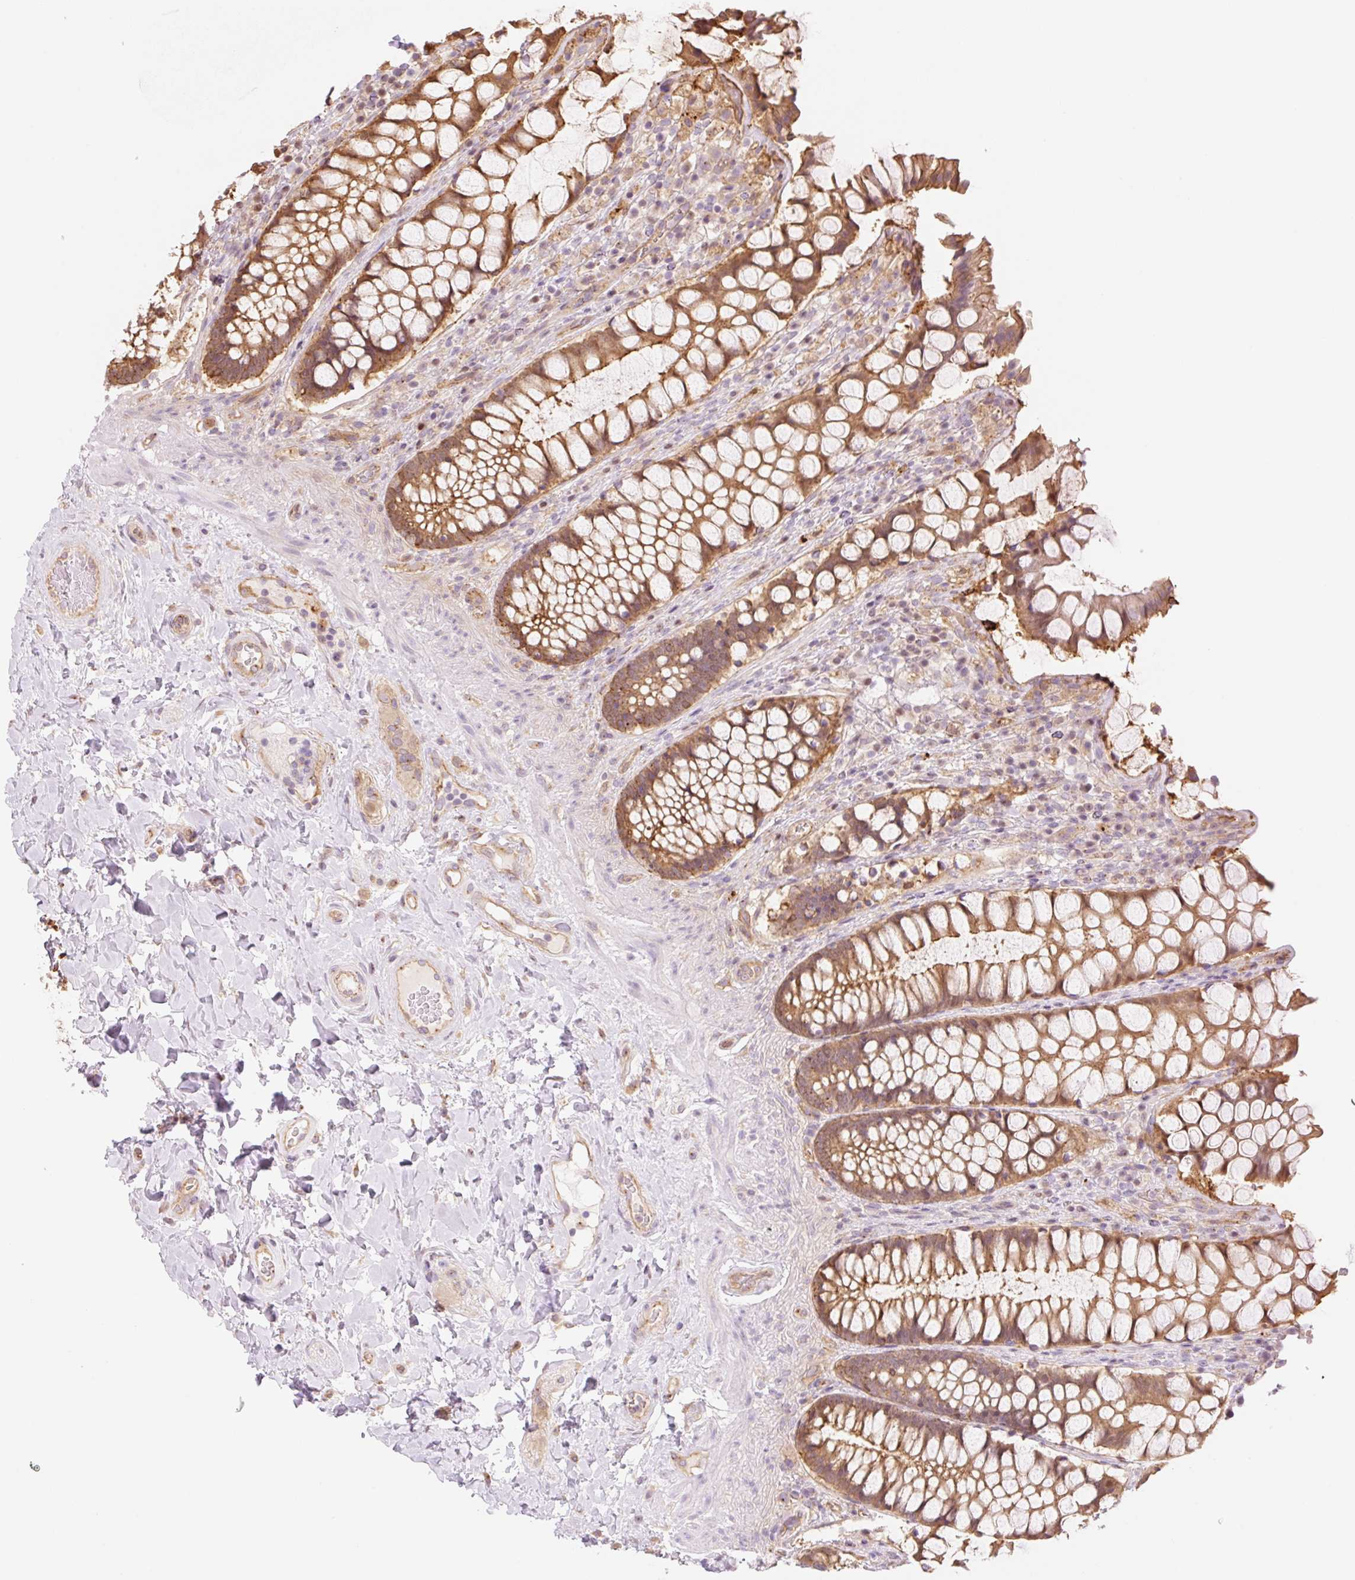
{"staining": {"intensity": "moderate", "quantity": ">75%", "location": "cytoplasmic/membranous"}, "tissue": "rectum", "cell_type": "Glandular cells", "image_type": "normal", "snomed": [{"axis": "morphology", "description": "Normal tissue, NOS"}, {"axis": "topography", "description": "Rectum"}], "caption": "IHC of normal rectum shows medium levels of moderate cytoplasmic/membranous expression in about >75% of glandular cells.", "gene": "NLRP5", "patient": {"sex": "female", "age": 58}}